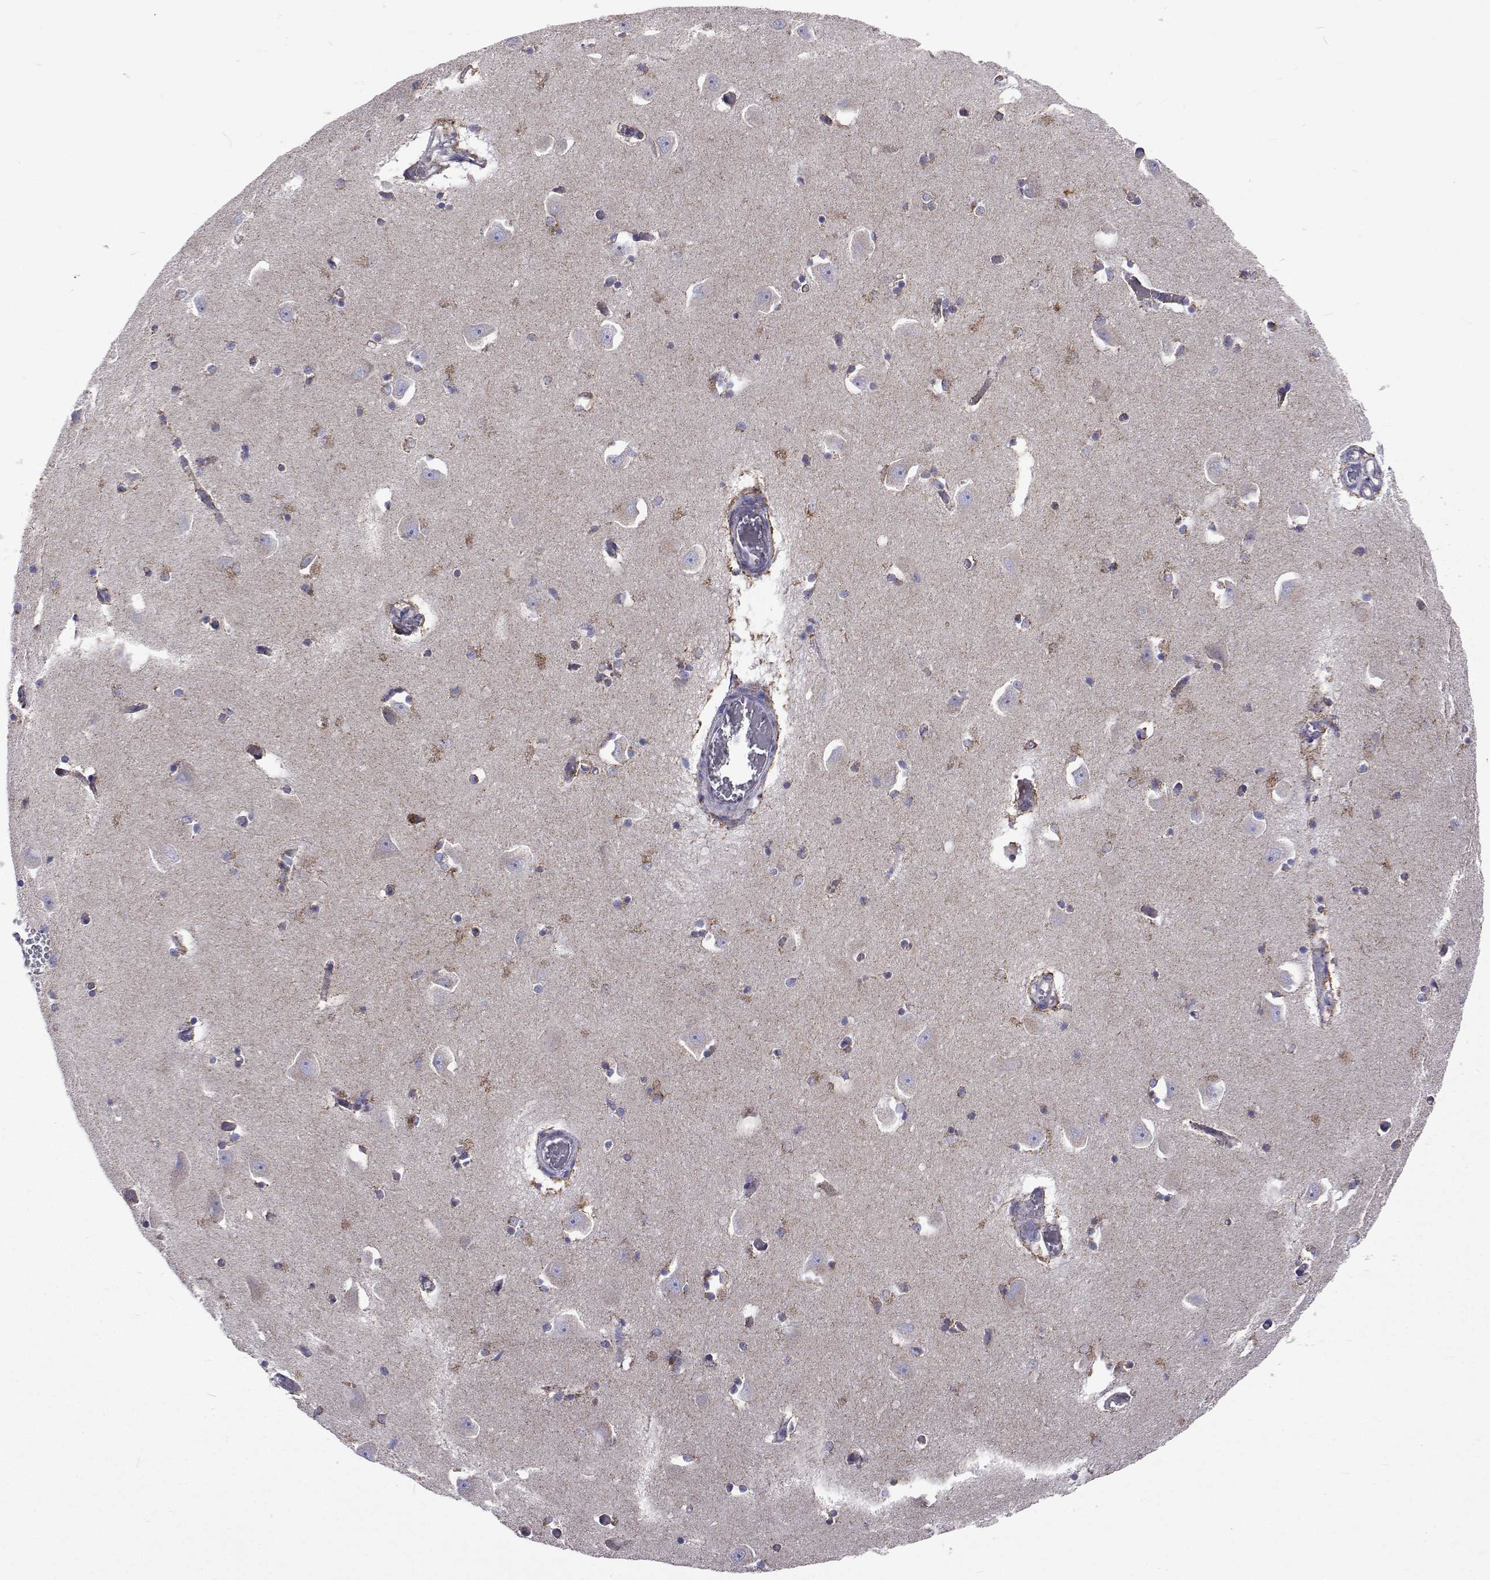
{"staining": {"intensity": "negative", "quantity": "none", "location": "none"}, "tissue": "caudate", "cell_type": "Glial cells", "image_type": "normal", "snomed": [{"axis": "morphology", "description": "Normal tissue, NOS"}, {"axis": "topography", "description": "Lateral ventricle wall"}, {"axis": "topography", "description": "Hippocampus"}], "caption": "Immunohistochemistry (IHC) image of unremarkable caudate: human caudate stained with DAB (3,3'-diaminobenzidine) exhibits no significant protein staining in glial cells.", "gene": "MCCC2", "patient": {"sex": "female", "age": 63}}